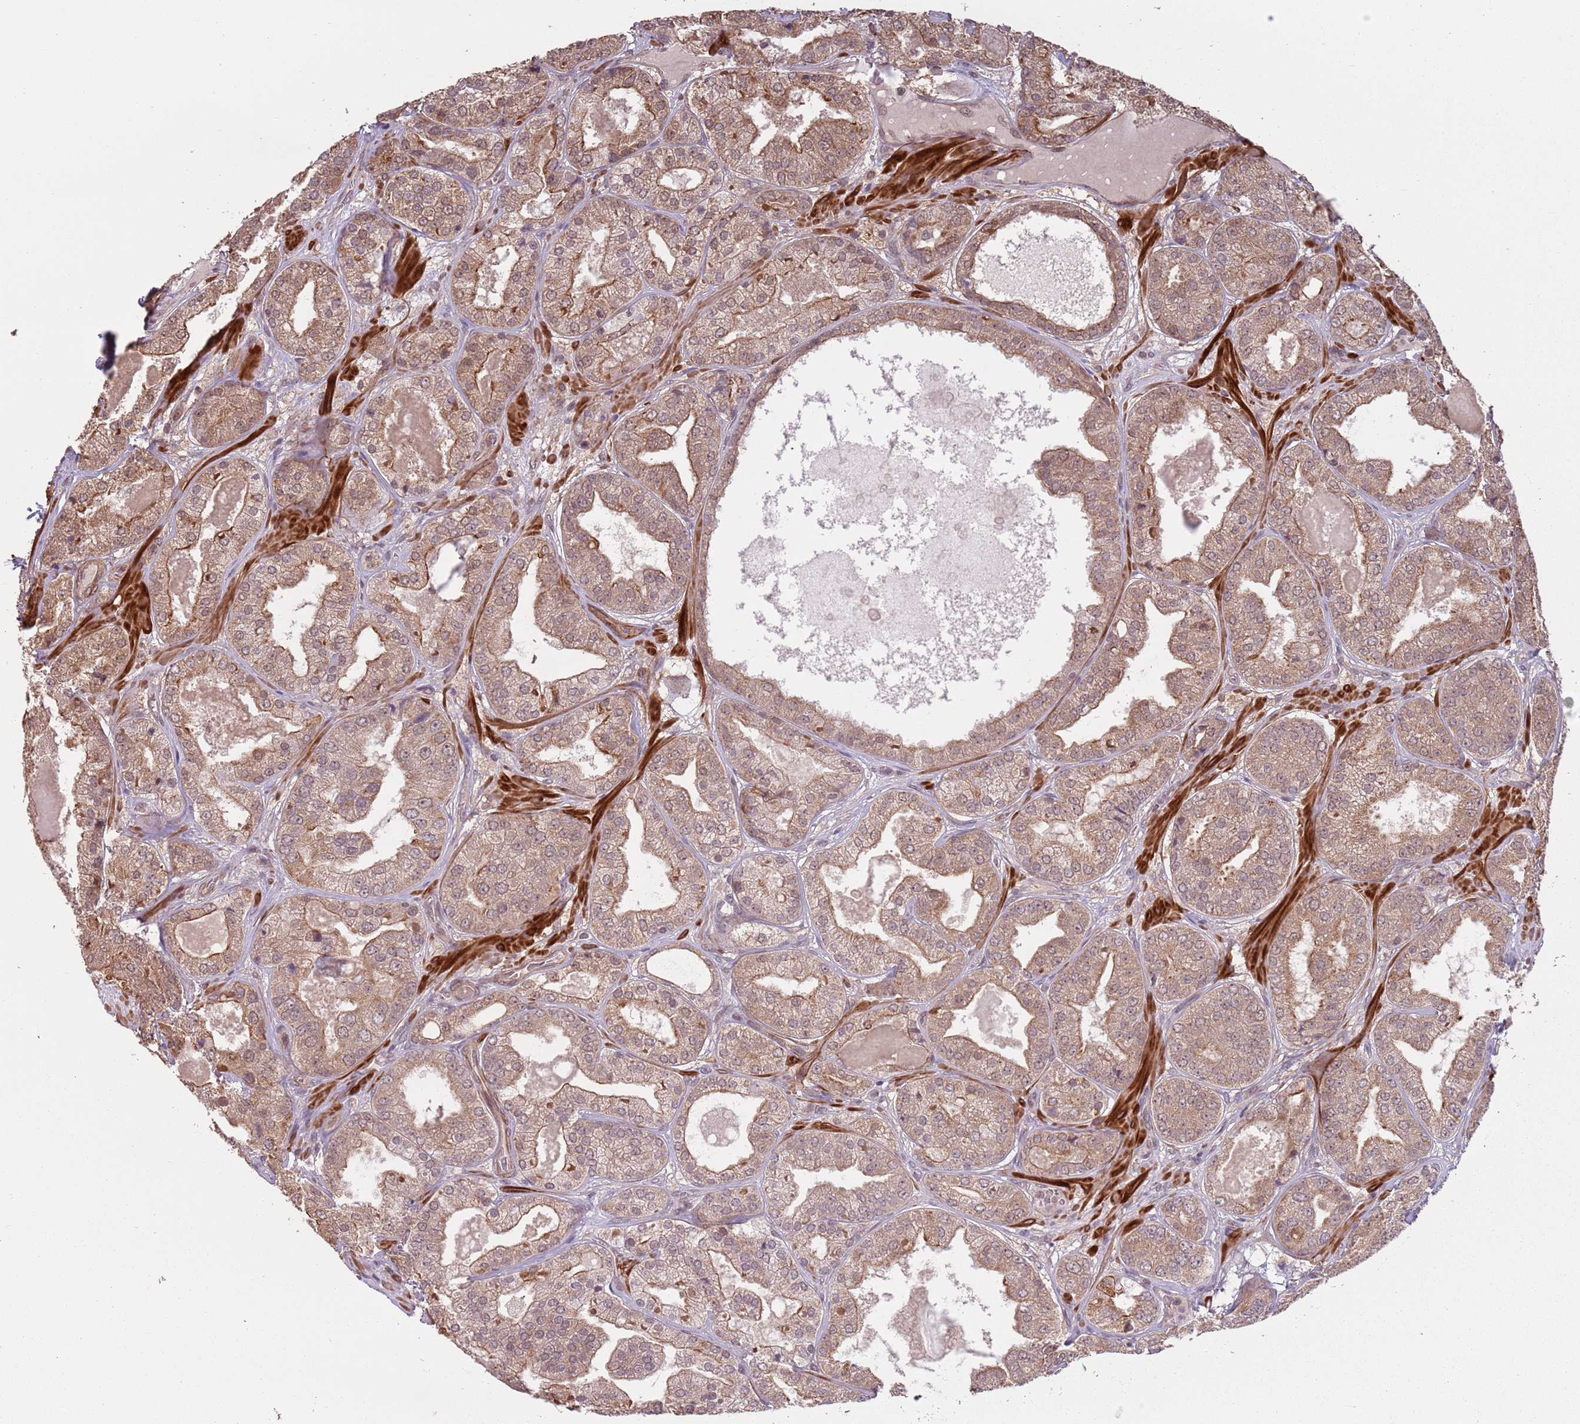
{"staining": {"intensity": "moderate", "quantity": ">75%", "location": "cytoplasmic/membranous,nuclear"}, "tissue": "prostate cancer", "cell_type": "Tumor cells", "image_type": "cancer", "snomed": [{"axis": "morphology", "description": "Adenocarcinoma, High grade"}, {"axis": "topography", "description": "Prostate"}], "caption": "High-magnification brightfield microscopy of adenocarcinoma (high-grade) (prostate) stained with DAB (brown) and counterstained with hematoxylin (blue). tumor cells exhibit moderate cytoplasmic/membranous and nuclear positivity is present in approximately>75% of cells. Nuclei are stained in blue.", "gene": "CCDC154", "patient": {"sex": "male", "age": 63}}